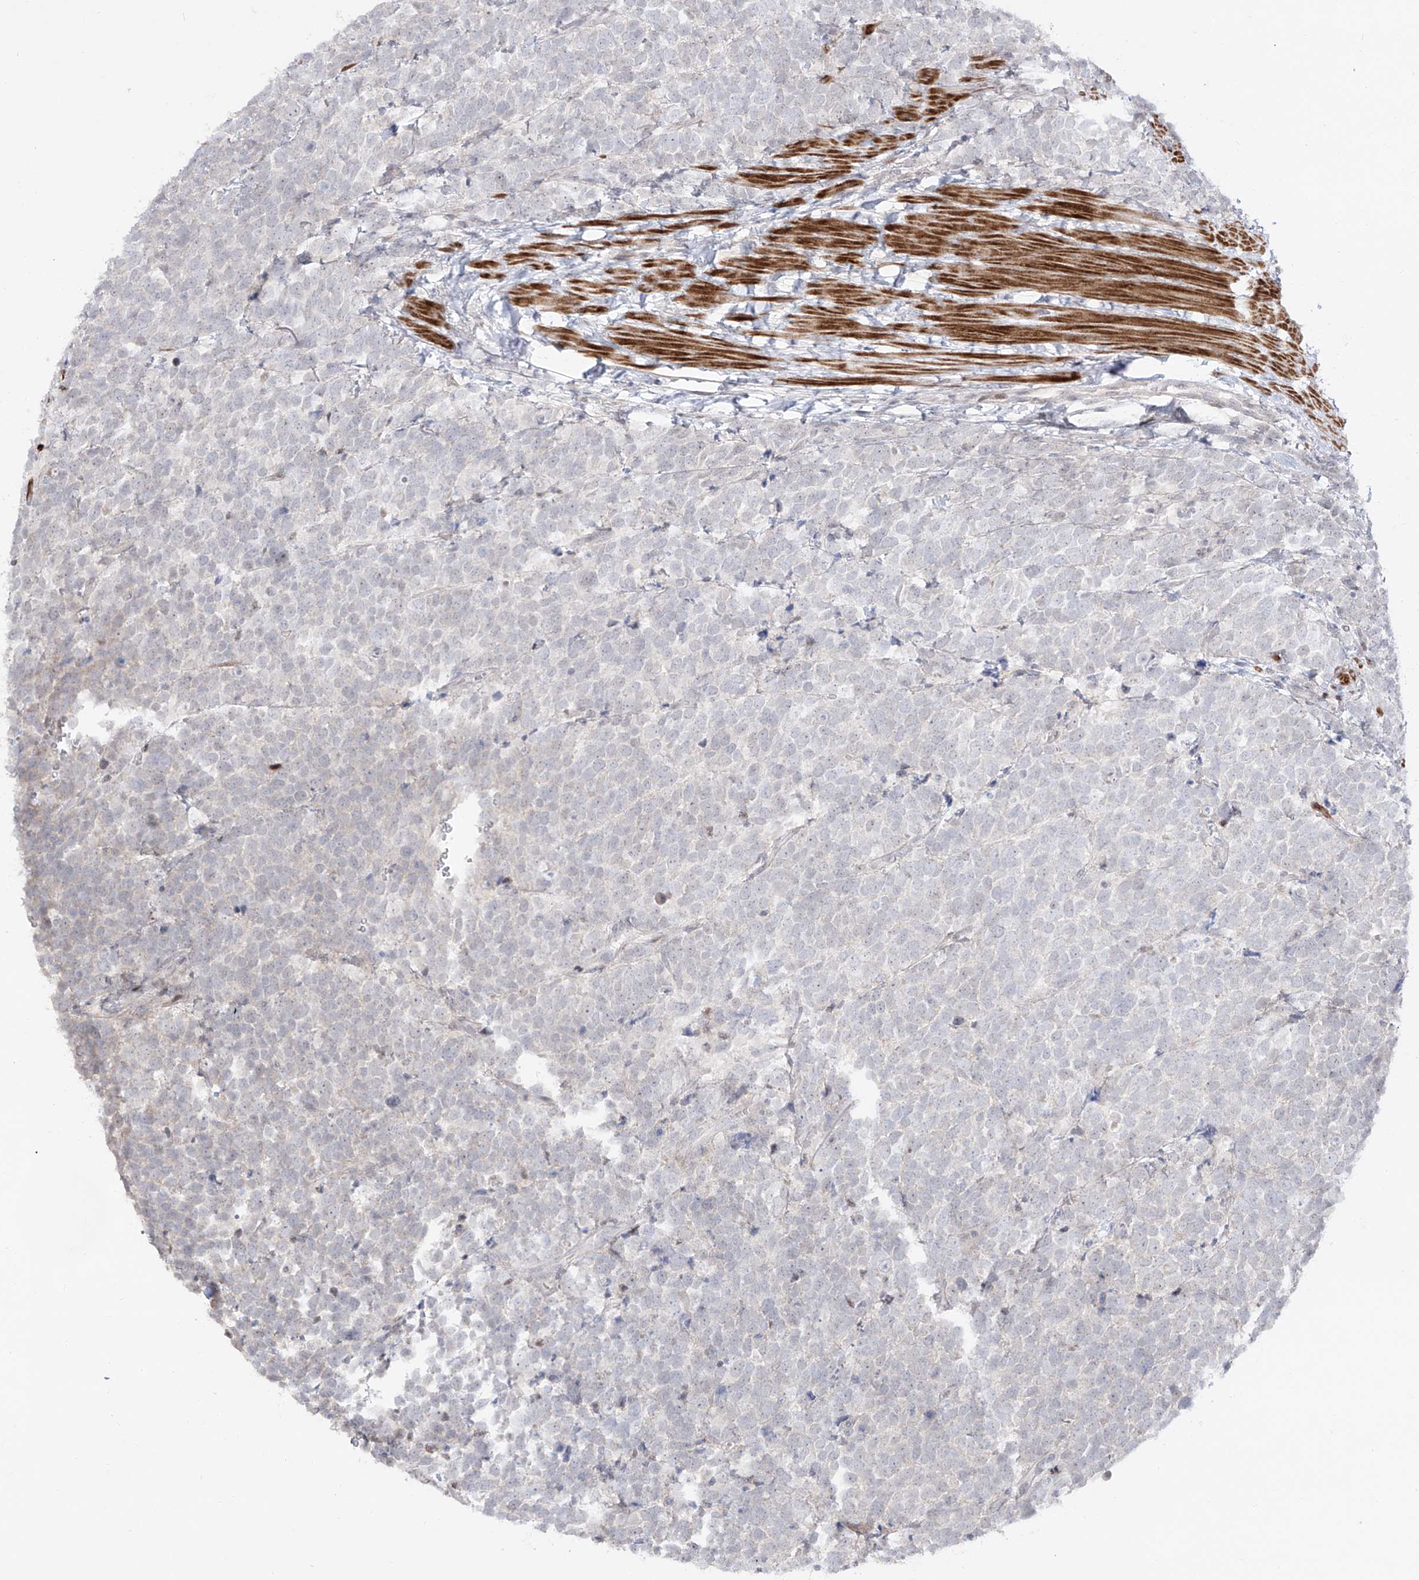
{"staining": {"intensity": "negative", "quantity": "none", "location": "none"}, "tissue": "urothelial cancer", "cell_type": "Tumor cells", "image_type": "cancer", "snomed": [{"axis": "morphology", "description": "Urothelial carcinoma, High grade"}, {"axis": "topography", "description": "Urinary bladder"}], "caption": "This is an immunohistochemistry (IHC) photomicrograph of urothelial cancer. There is no staining in tumor cells.", "gene": "ZNF180", "patient": {"sex": "female", "age": 82}}